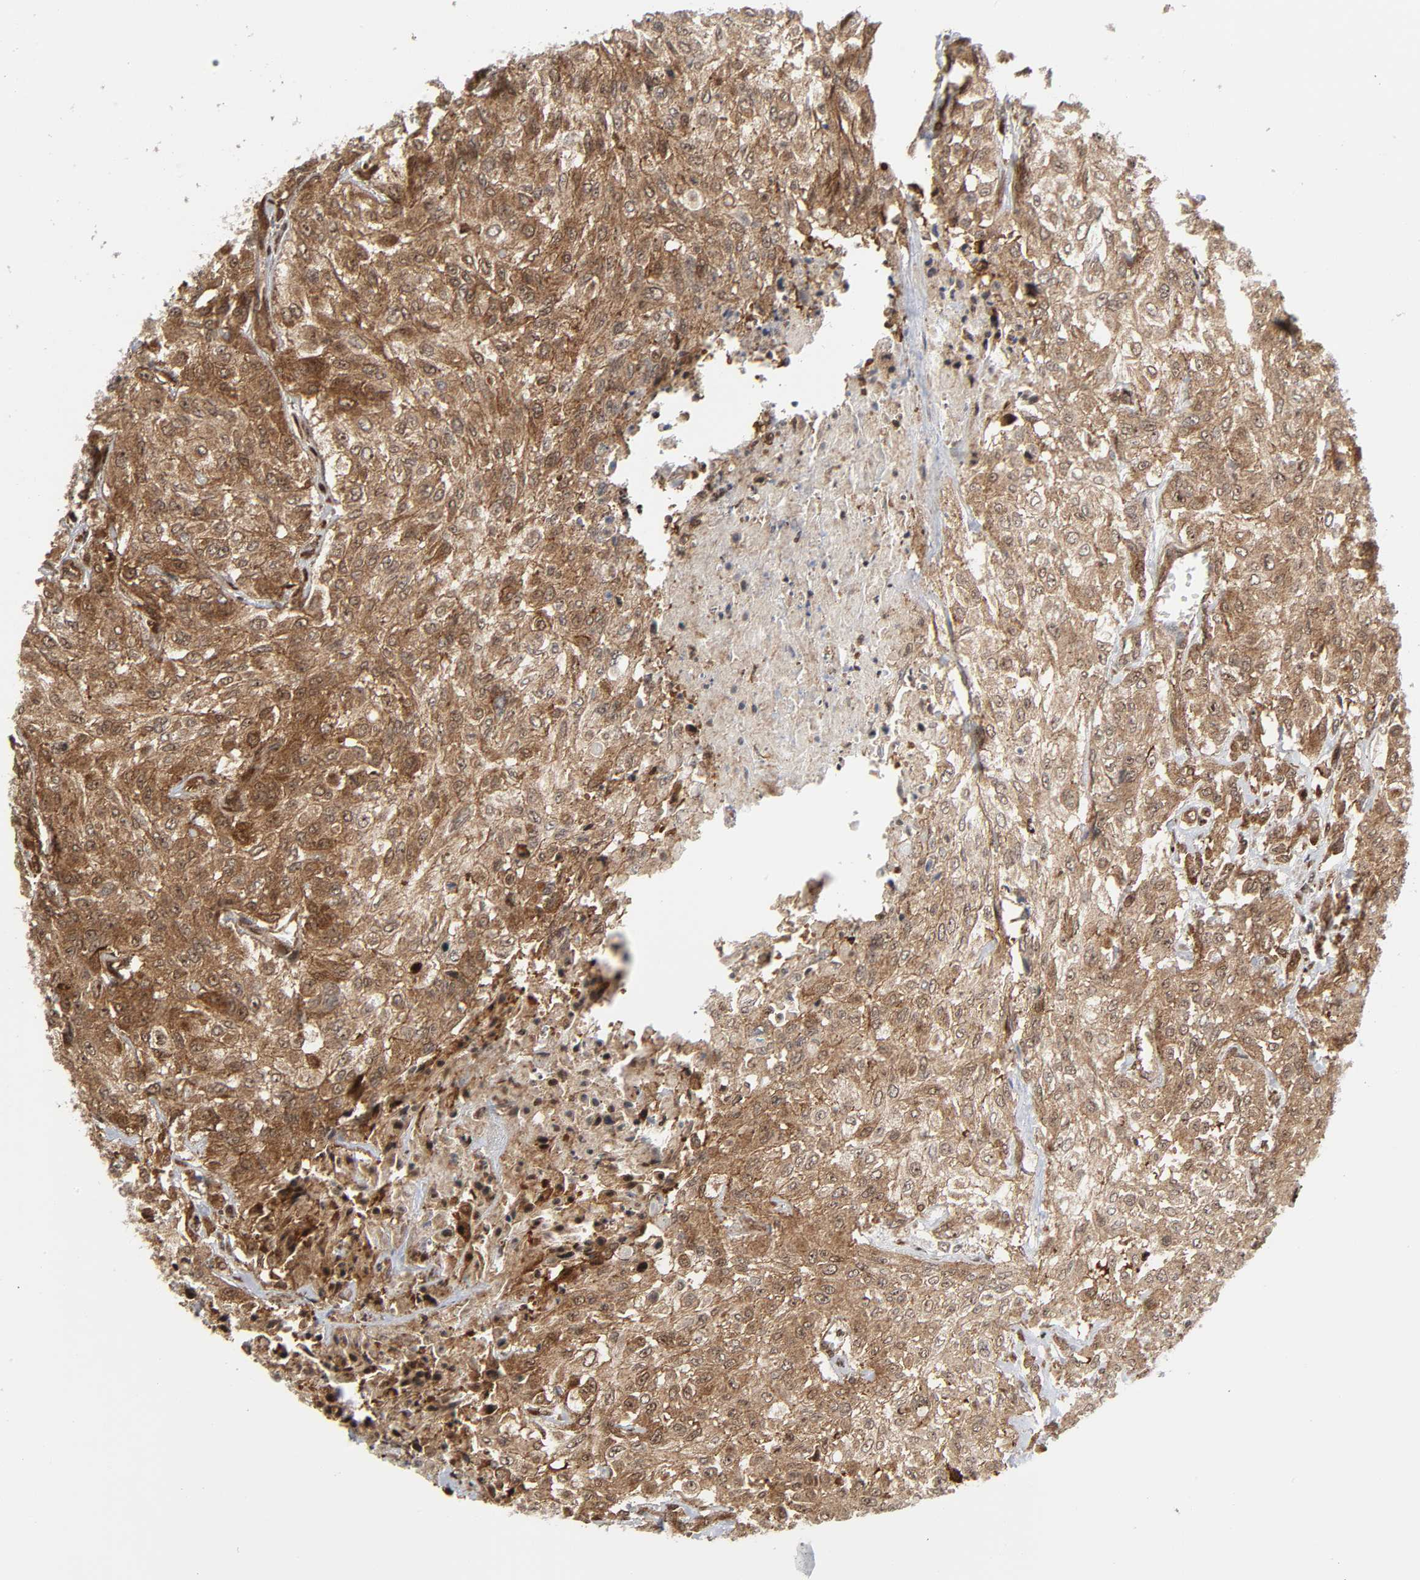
{"staining": {"intensity": "moderate", "quantity": ">75%", "location": "cytoplasmic/membranous"}, "tissue": "urothelial cancer", "cell_type": "Tumor cells", "image_type": "cancer", "snomed": [{"axis": "morphology", "description": "Urothelial carcinoma, High grade"}, {"axis": "topography", "description": "Urinary bladder"}], "caption": "Protein expression analysis of human urothelial cancer reveals moderate cytoplasmic/membranous positivity in about >75% of tumor cells.", "gene": "MAPK1", "patient": {"sex": "male", "age": 57}}